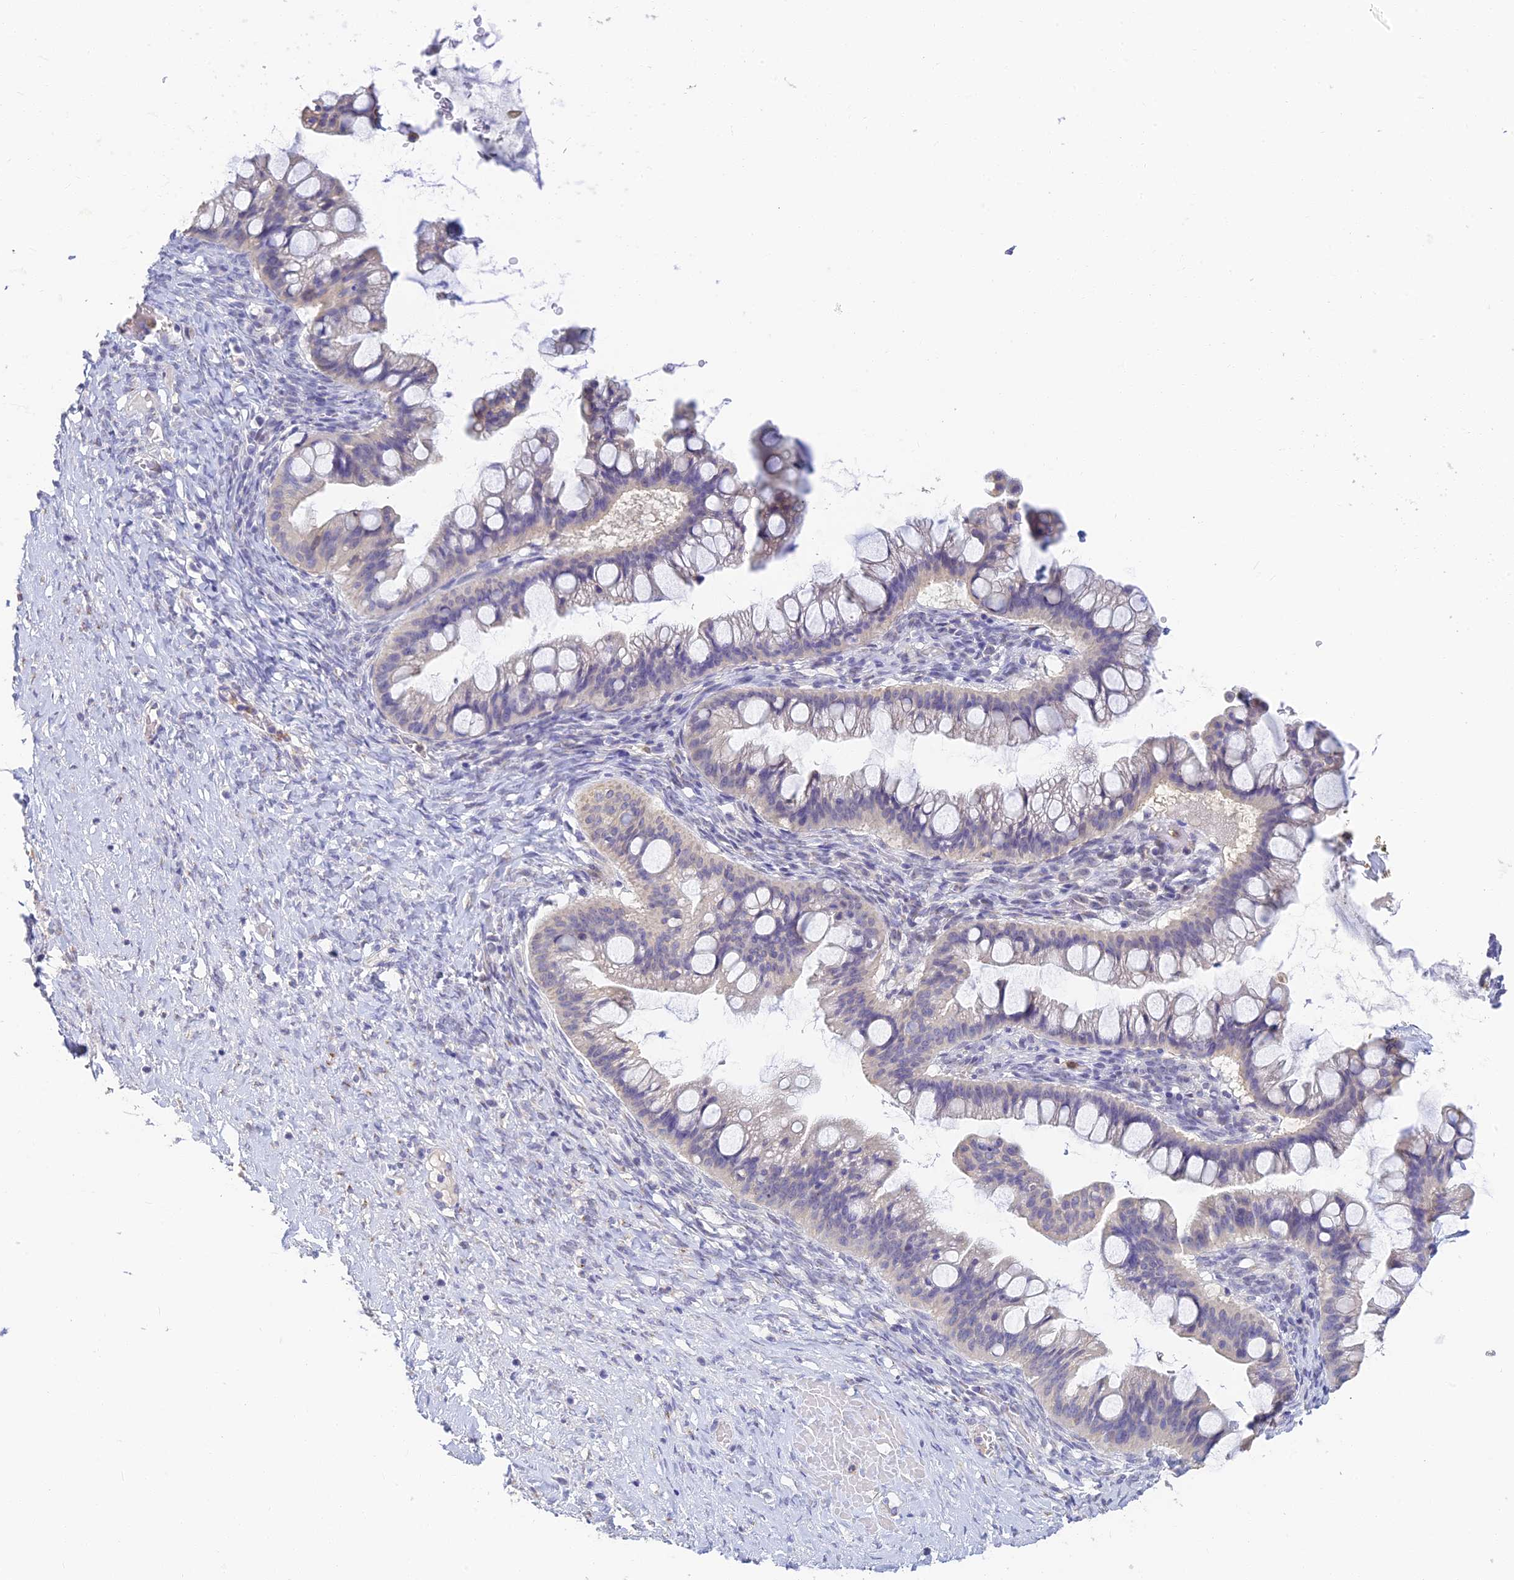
{"staining": {"intensity": "negative", "quantity": "none", "location": "none"}, "tissue": "ovarian cancer", "cell_type": "Tumor cells", "image_type": "cancer", "snomed": [{"axis": "morphology", "description": "Cystadenocarcinoma, mucinous, NOS"}, {"axis": "topography", "description": "Ovary"}], "caption": "Image shows no significant protein expression in tumor cells of mucinous cystadenocarcinoma (ovarian).", "gene": "INTS13", "patient": {"sex": "female", "age": 73}}